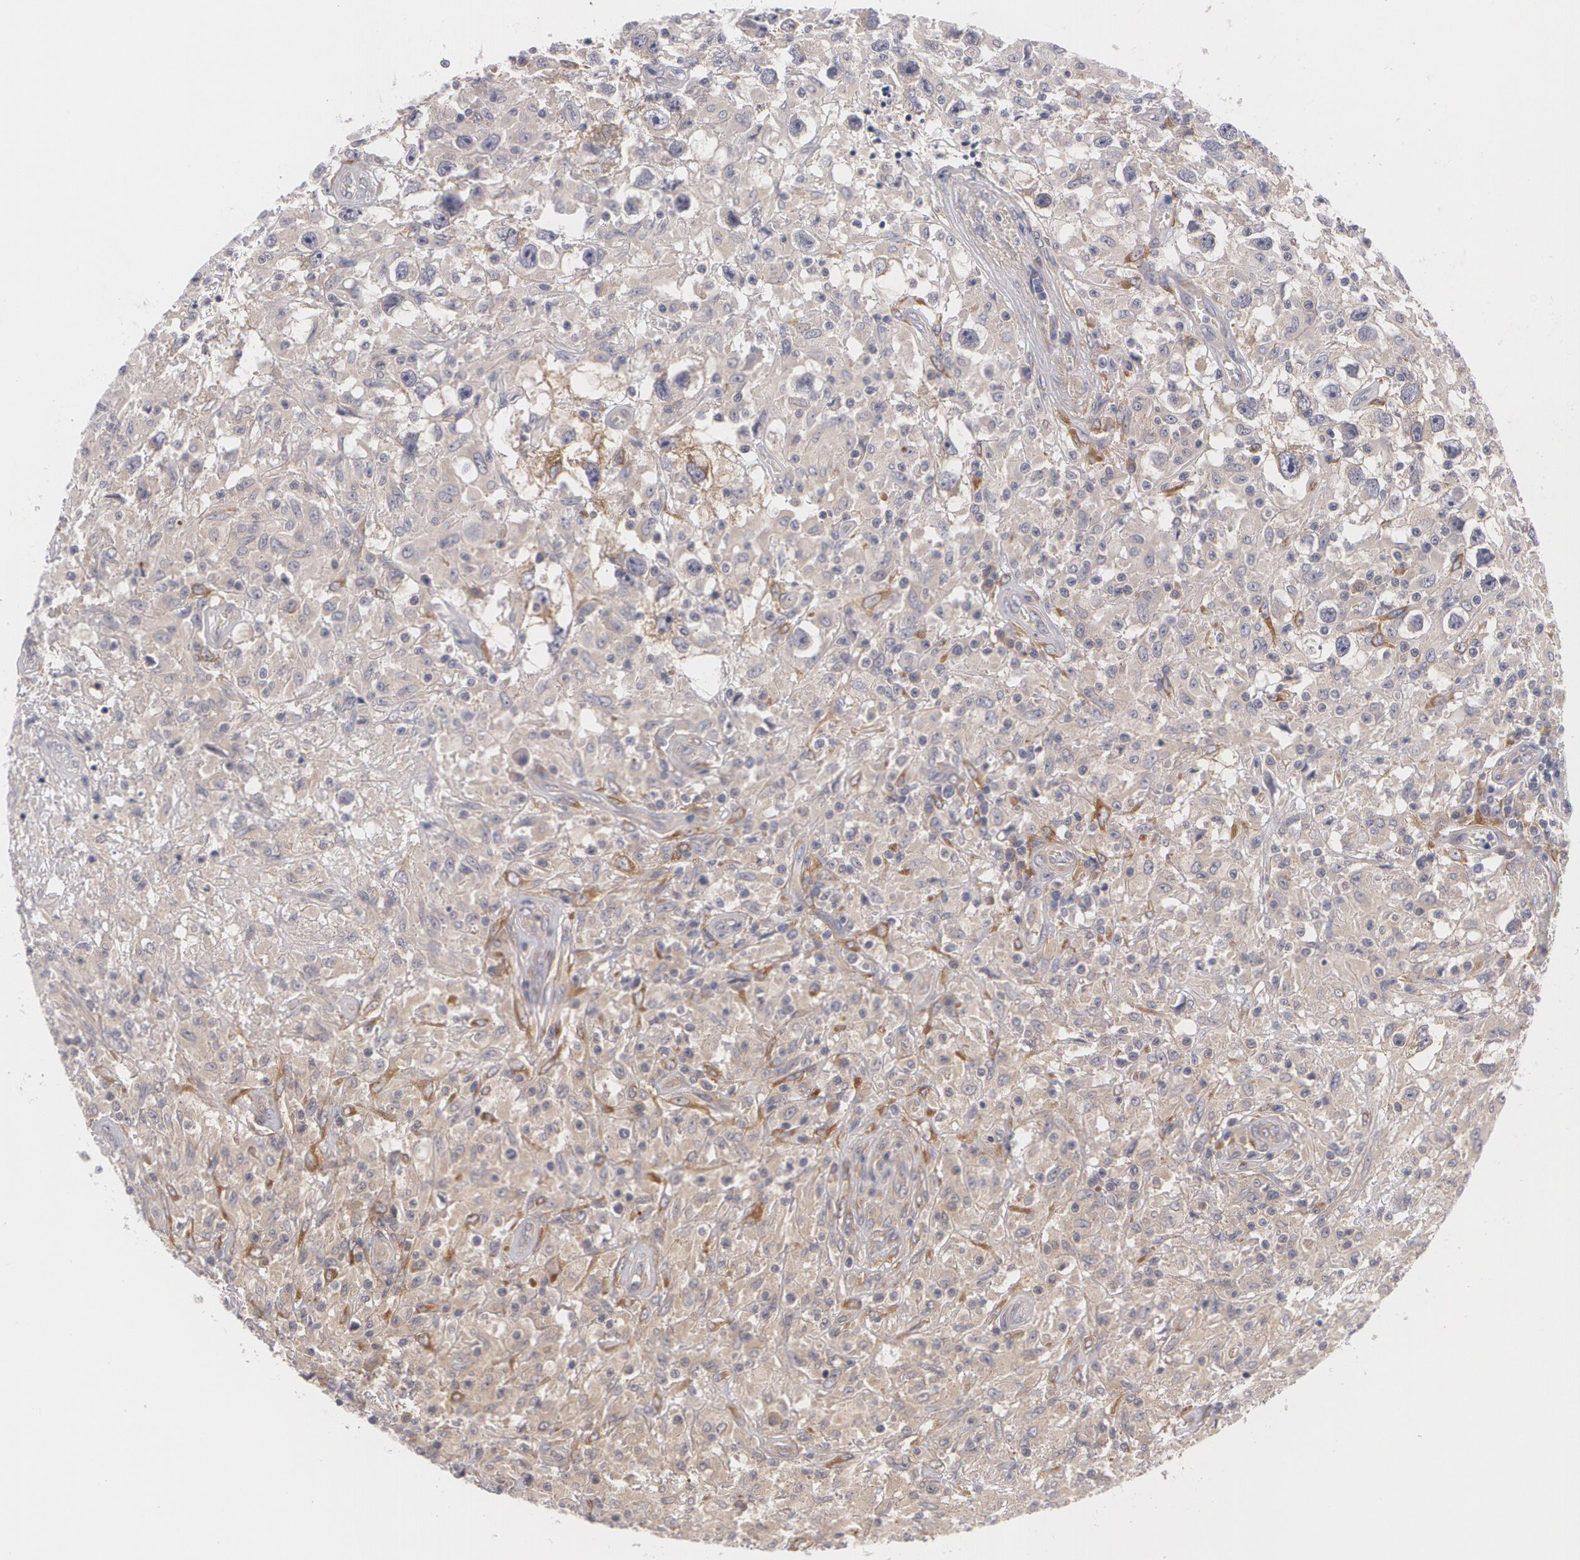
{"staining": {"intensity": "weak", "quantity": "25%-75%", "location": "cytoplasmic/membranous"}, "tissue": "testis cancer", "cell_type": "Tumor cells", "image_type": "cancer", "snomed": [{"axis": "morphology", "description": "Seminoma, NOS"}, {"axis": "topography", "description": "Testis"}], "caption": "Immunohistochemistry (IHC) photomicrograph of testis seminoma stained for a protein (brown), which demonstrates low levels of weak cytoplasmic/membranous positivity in about 25%-75% of tumor cells.", "gene": "CASK", "patient": {"sex": "male", "age": 34}}